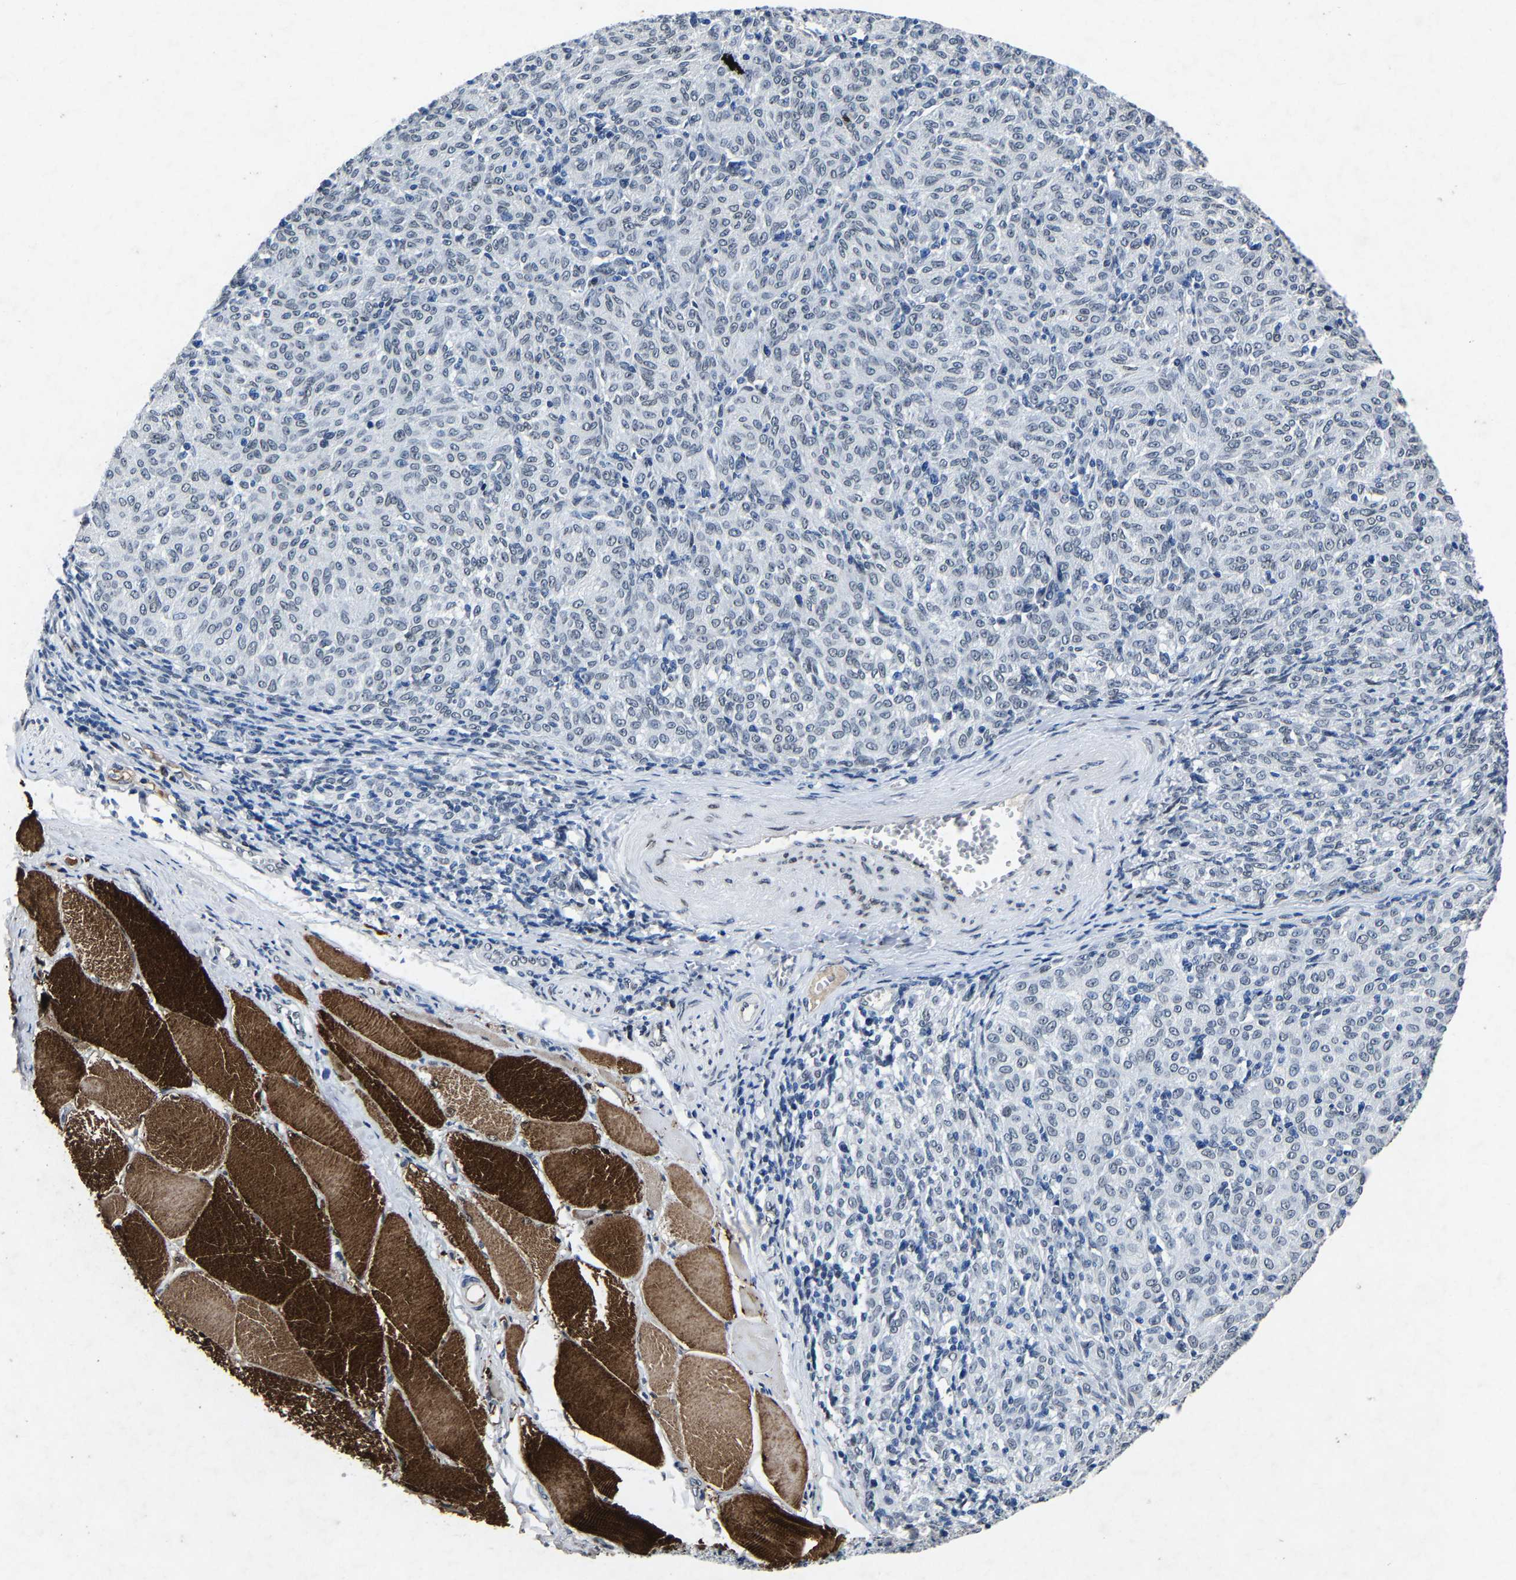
{"staining": {"intensity": "negative", "quantity": "none", "location": "none"}, "tissue": "melanoma", "cell_type": "Tumor cells", "image_type": "cancer", "snomed": [{"axis": "morphology", "description": "Malignant melanoma, NOS"}, {"axis": "topography", "description": "Skin"}], "caption": "Tumor cells show no significant positivity in melanoma.", "gene": "UBN2", "patient": {"sex": "female", "age": 72}}